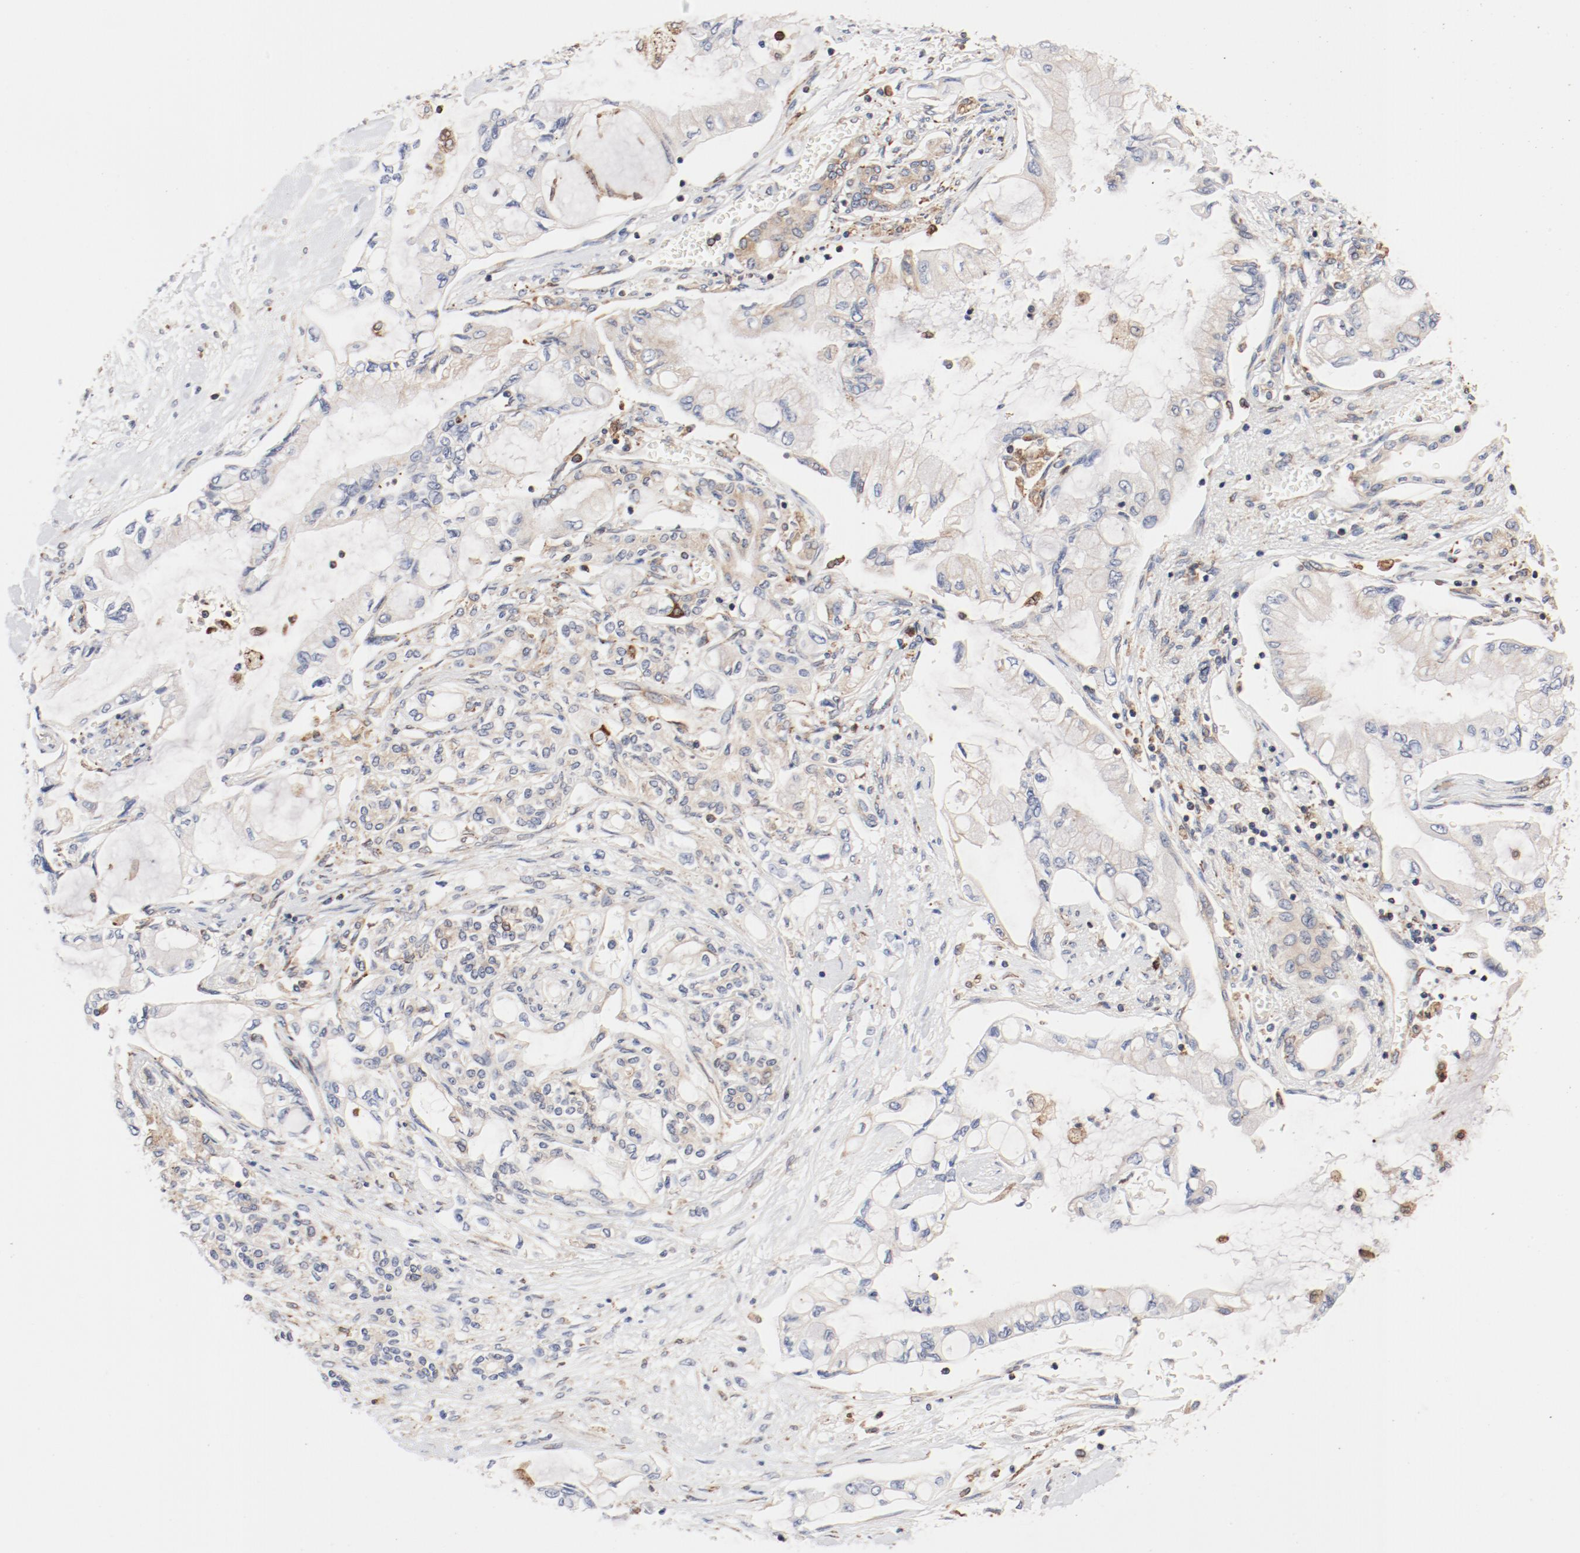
{"staining": {"intensity": "moderate", "quantity": "25%-75%", "location": "cytoplasmic/membranous"}, "tissue": "pancreatic cancer", "cell_type": "Tumor cells", "image_type": "cancer", "snomed": [{"axis": "morphology", "description": "Adenocarcinoma, NOS"}, {"axis": "topography", "description": "Pancreas"}], "caption": "Human pancreatic cancer stained with a brown dye reveals moderate cytoplasmic/membranous positive positivity in approximately 25%-75% of tumor cells.", "gene": "PDPK1", "patient": {"sex": "female", "age": 70}}